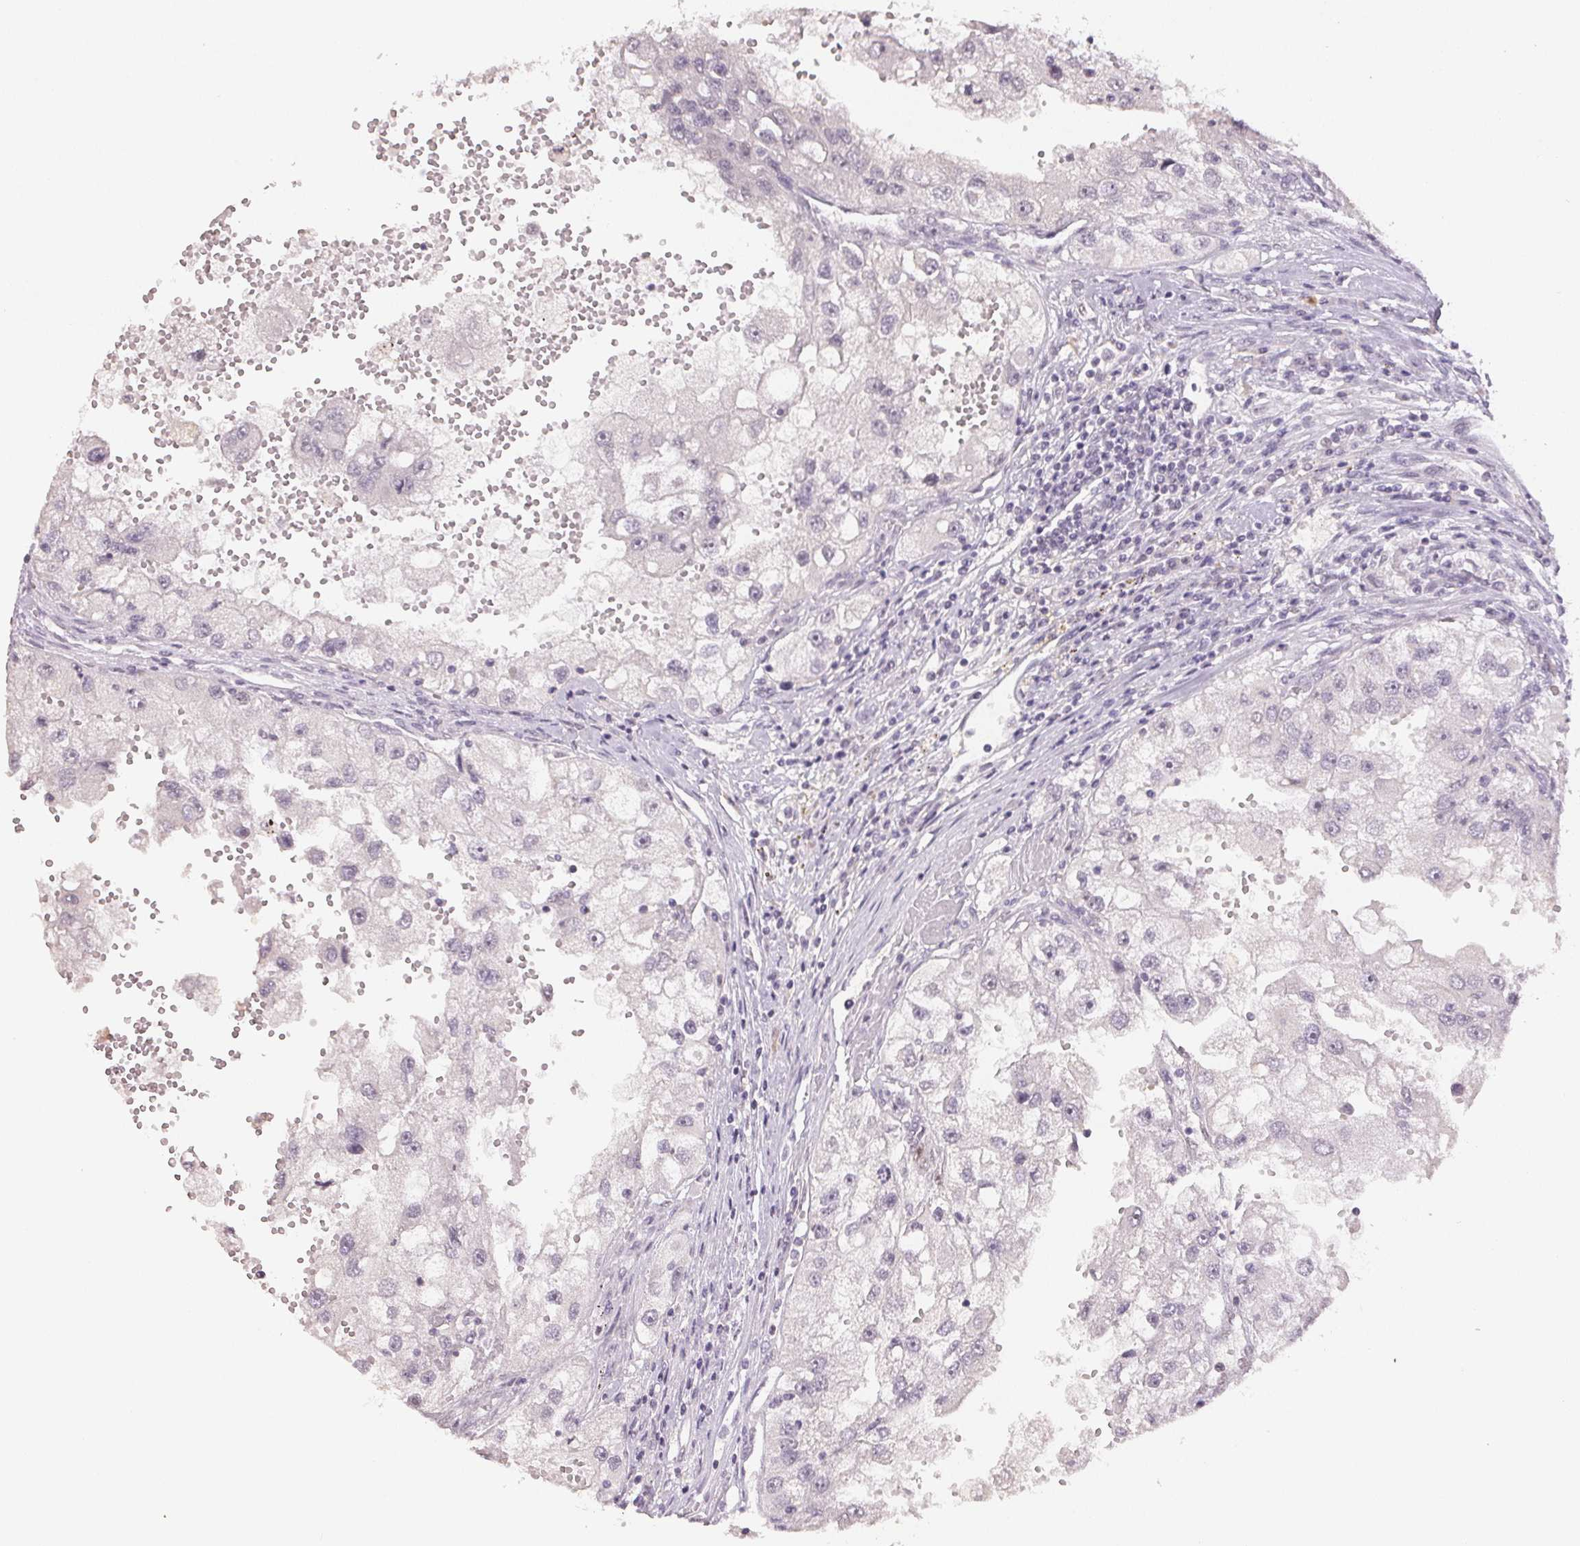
{"staining": {"intensity": "negative", "quantity": "none", "location": "none"}, "tissue": "renal cancer", "cell_type": "Tumor cells", "image_type": "cancer", "snomed": [{"axis": "morphology", "description": "Adenocarcinoma, NOS"}, {"axis": "topography", "description": "Kidney"}], "caption": "Renal cancer (adenocarcinoma) was stained to show a protein in brown. There is no significant positivity in tumor cells. (Stains: DAB (3,3'-diaminobenzidine) immunohistochemistry (IHC) with hematoxylin counter stain, Microscopy: brightfield microscopy at high magnification).", "gene": "POLR3G", "patient": {"sex": "male", "age": 63}}